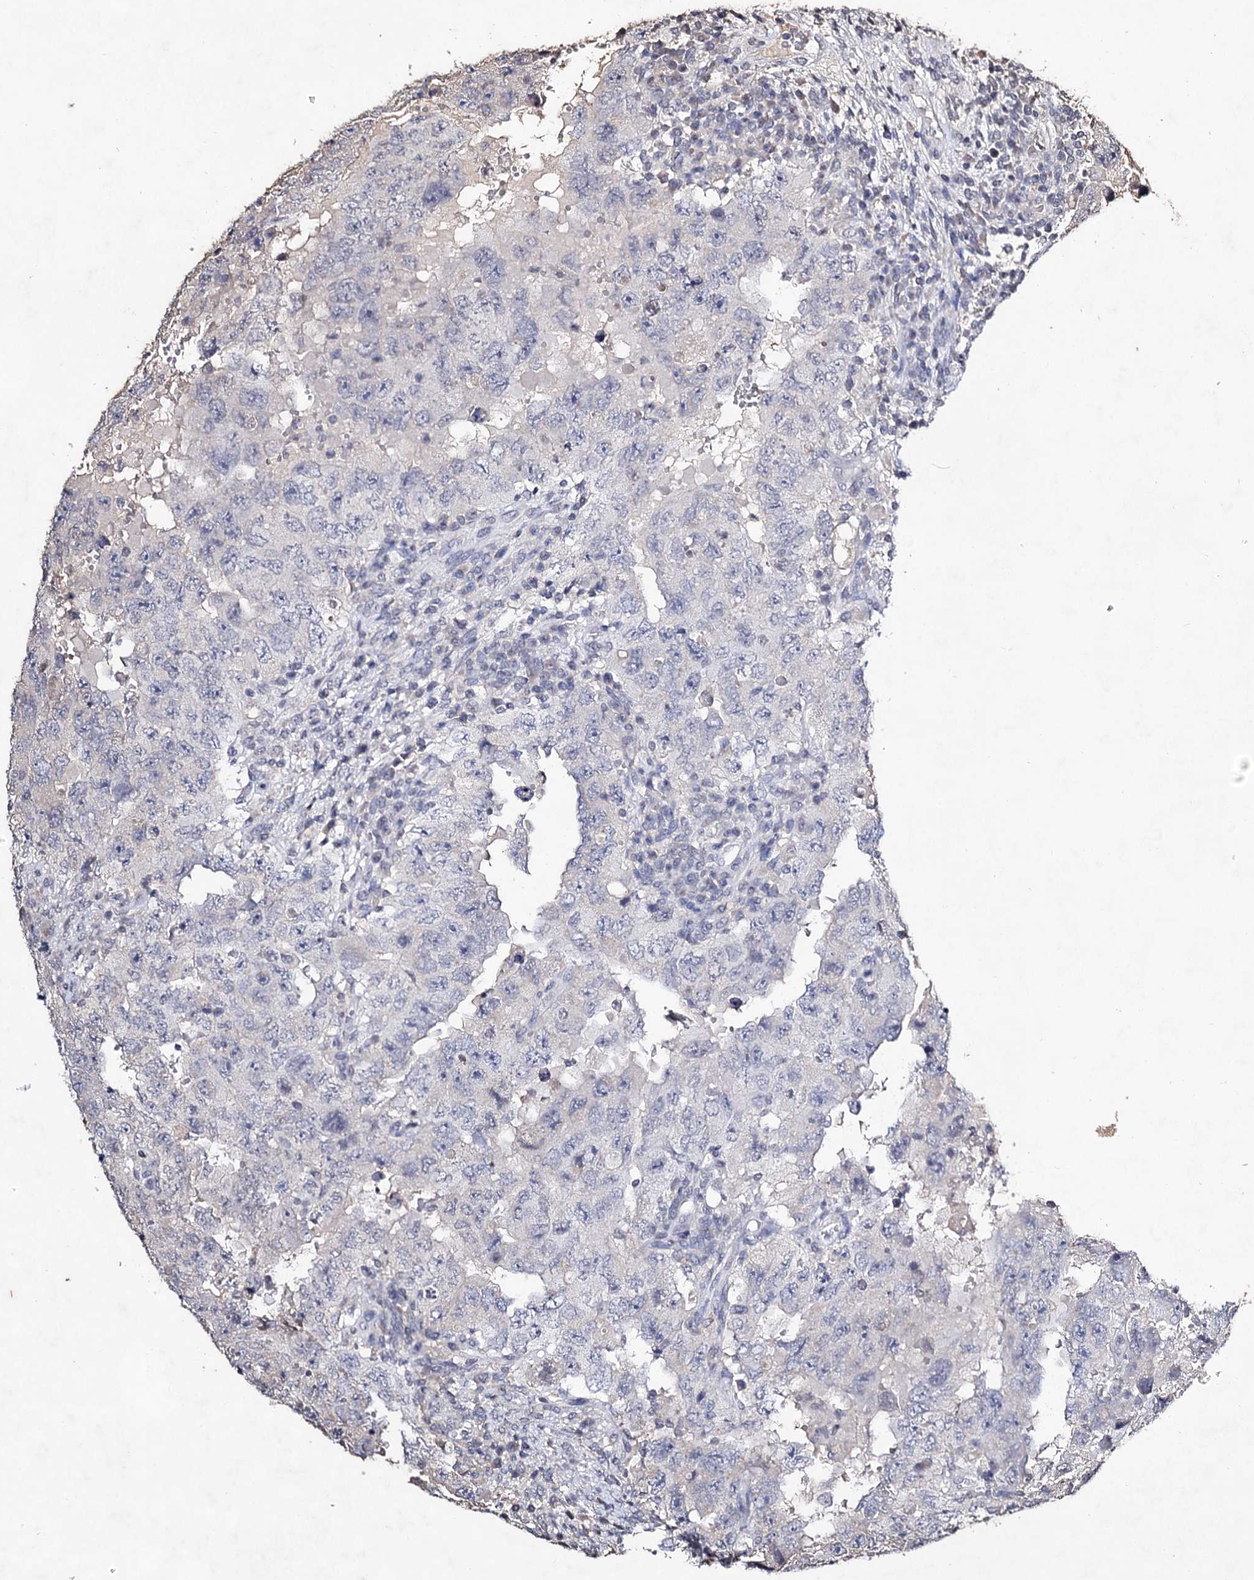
{"staining": {"intensity": "negative", "quantity": "none", "location": "none"}, "tissue": "testis cancer", "cell_type": "Tumor cells", "image_type": "cancer", "snomed": [{"axis": "morphology", "description": "Carcinoma, Embryonal, NOS"}, {"axis": "topography", "description": "Testis"}], "caption": "Immunohistochemistry (IHC) of human embryonal carcinoma (testis) exhibits no positivity in tumor cells.", "gene": "PLIN1", "patient": {"sex": "male", "age": 26}}